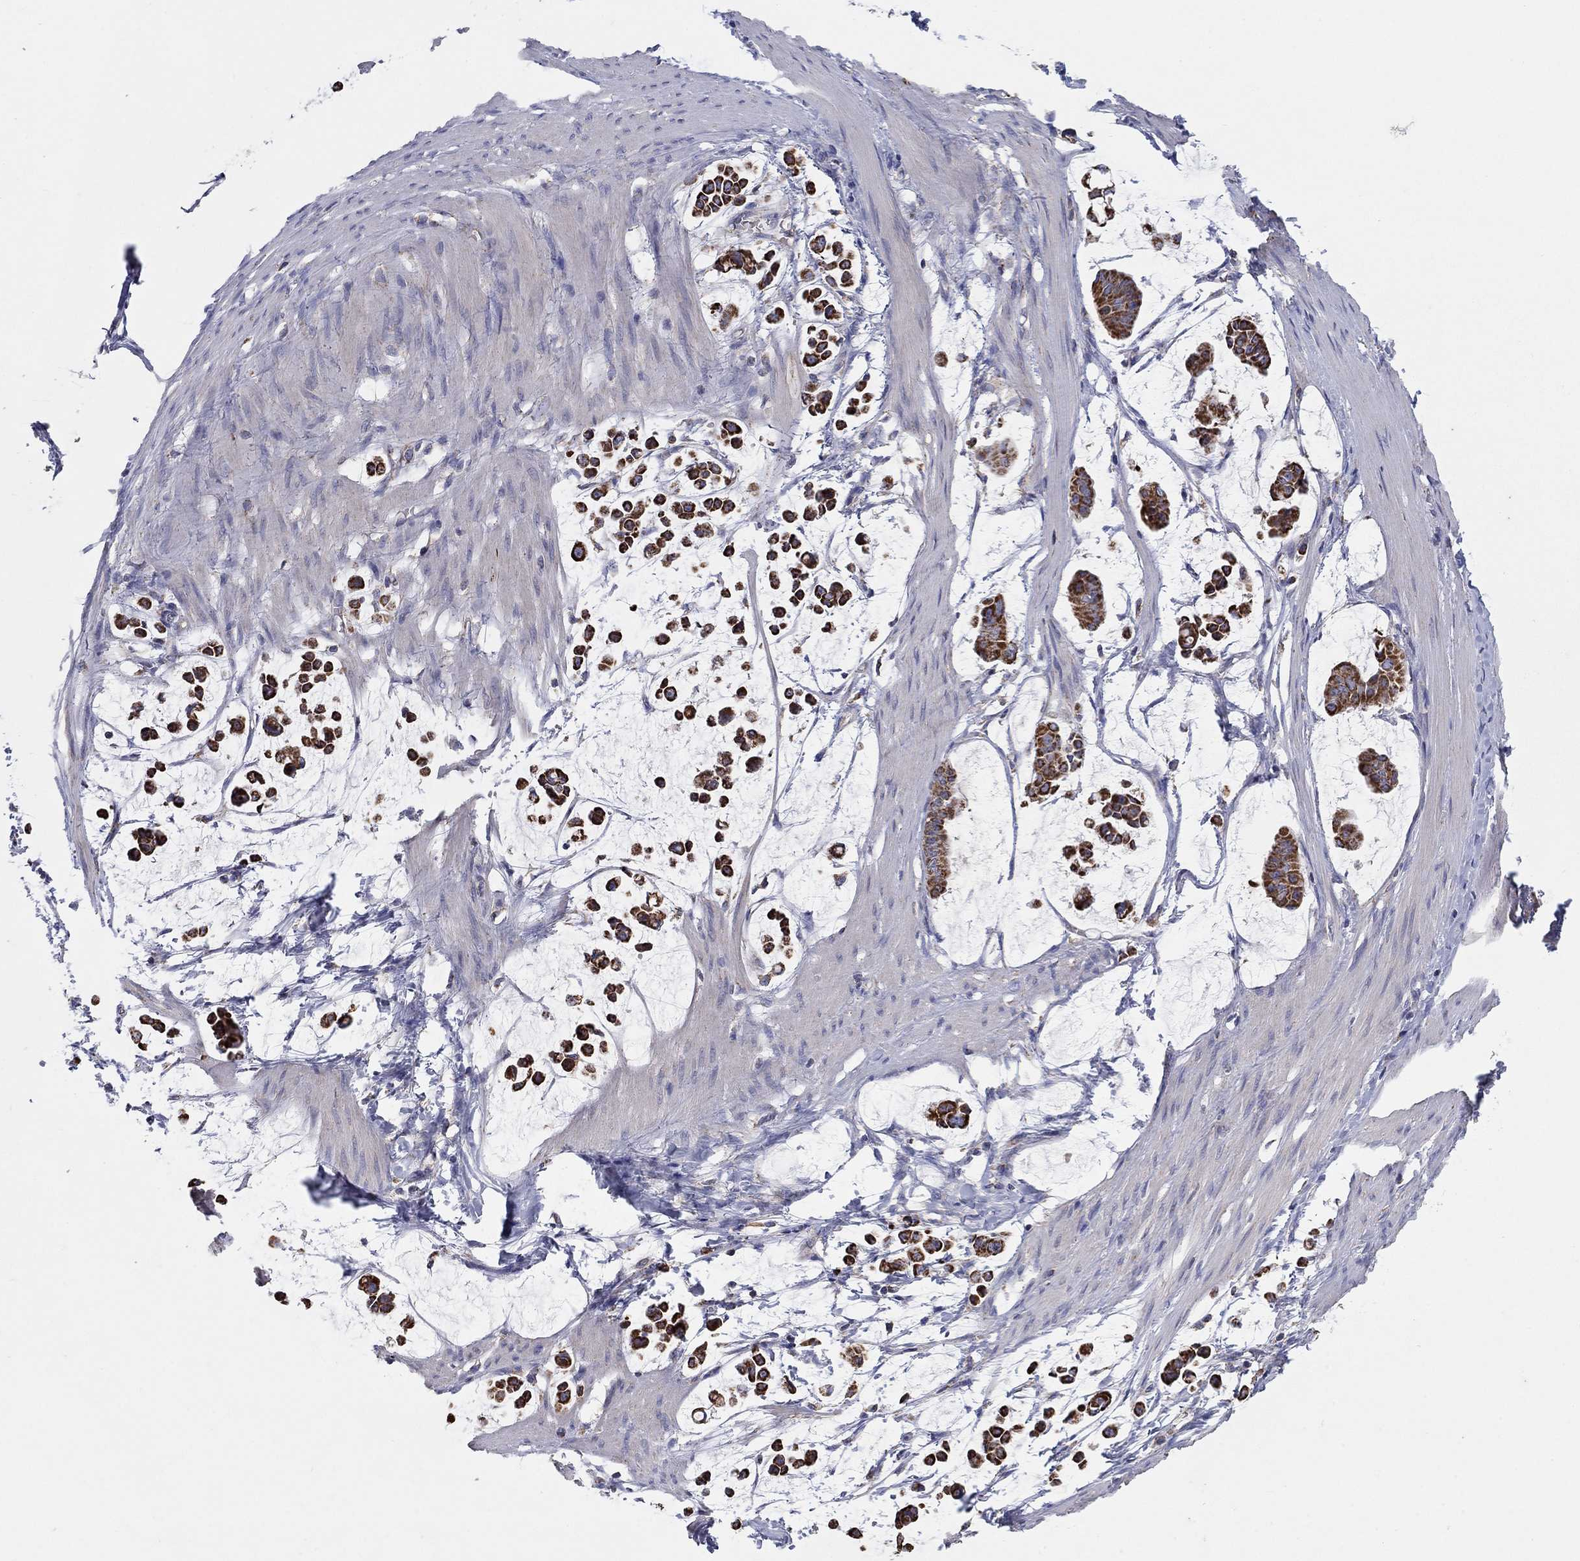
{"staining": {"intensity": "strong", "quantity": ">75%", "location": "cytoplasmic/membranous"}, "tissue": "stomach cancer", "cell_type": "Tumor cells", "image_type": "cancer", "snomed": [{"axis": "morphology", "description": "Adenocarcinoma, NOS"}, {"axis": "topography", "description": "Stomach"}], "caption": "Brown immunohistochemical staining in human adenocarcinoma (stomach) reveals strong cytoplasmic/membranous staining in approximately >75% of tumor cells. The protein of interest is shown in brown color, while the nuclei are stained blue.", "gene": "HPS5", "patient": {"sex": "male", "age": 82}}